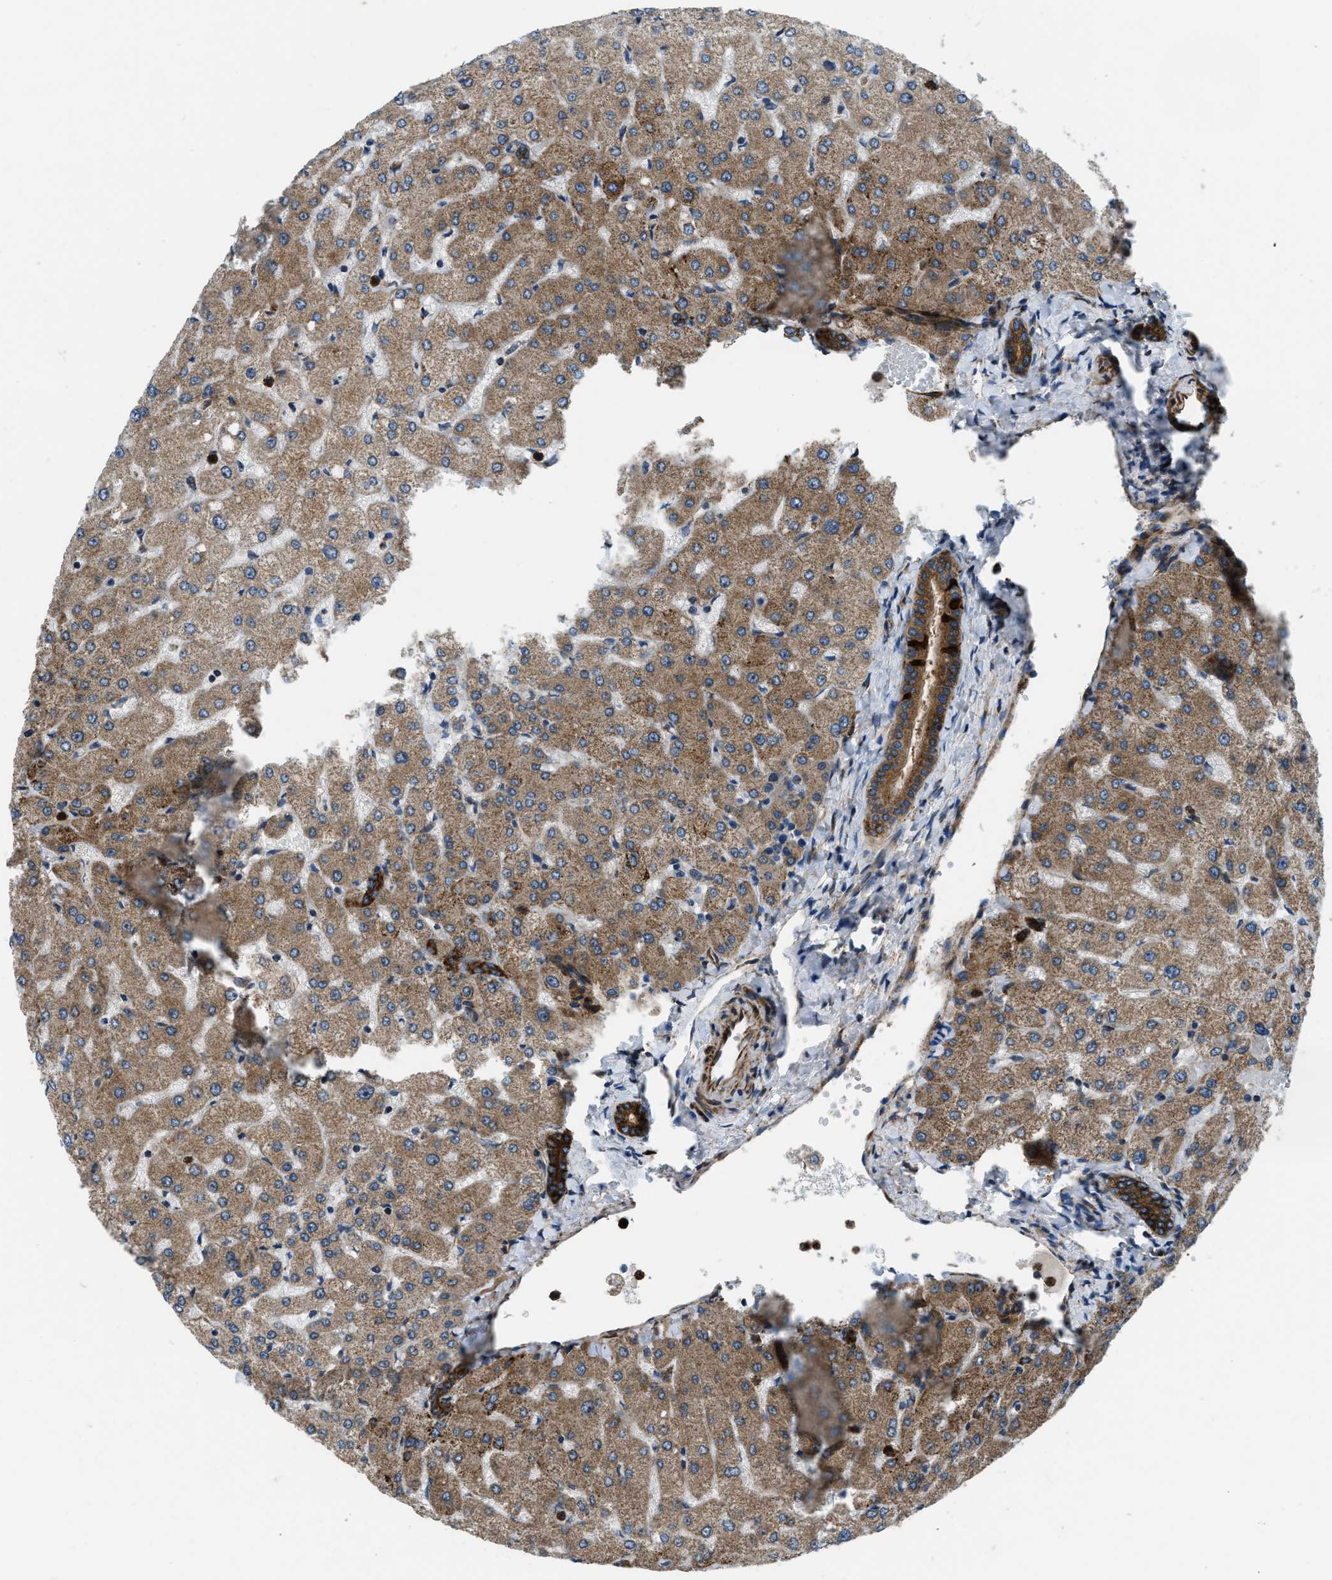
{"staining": {"intensity": "moderate", "quantity": ">75%", "location": "cytoplasmic/membranous"}, "tissue": "liver", "cell_type": "Cholangiocytes", "image_type": "normal", "snomed": [{"axis": "morphology", "description": "Normal tissue, NOS"}, {"axis": "topography", "description": "Liver"}], "caption": "Immunohistochemistry histopathology image of normal liver: liver stained using immunohistochemistry (IHC) demonstrates medium levels of moderate protein expression localized specifically in the cytoplasmic/membranous of cholangiocytes, appearing as a cytoplasmic/membranous brown color.", "gene": "GSDME", "patient": {"sex": "female", "age": 54}}